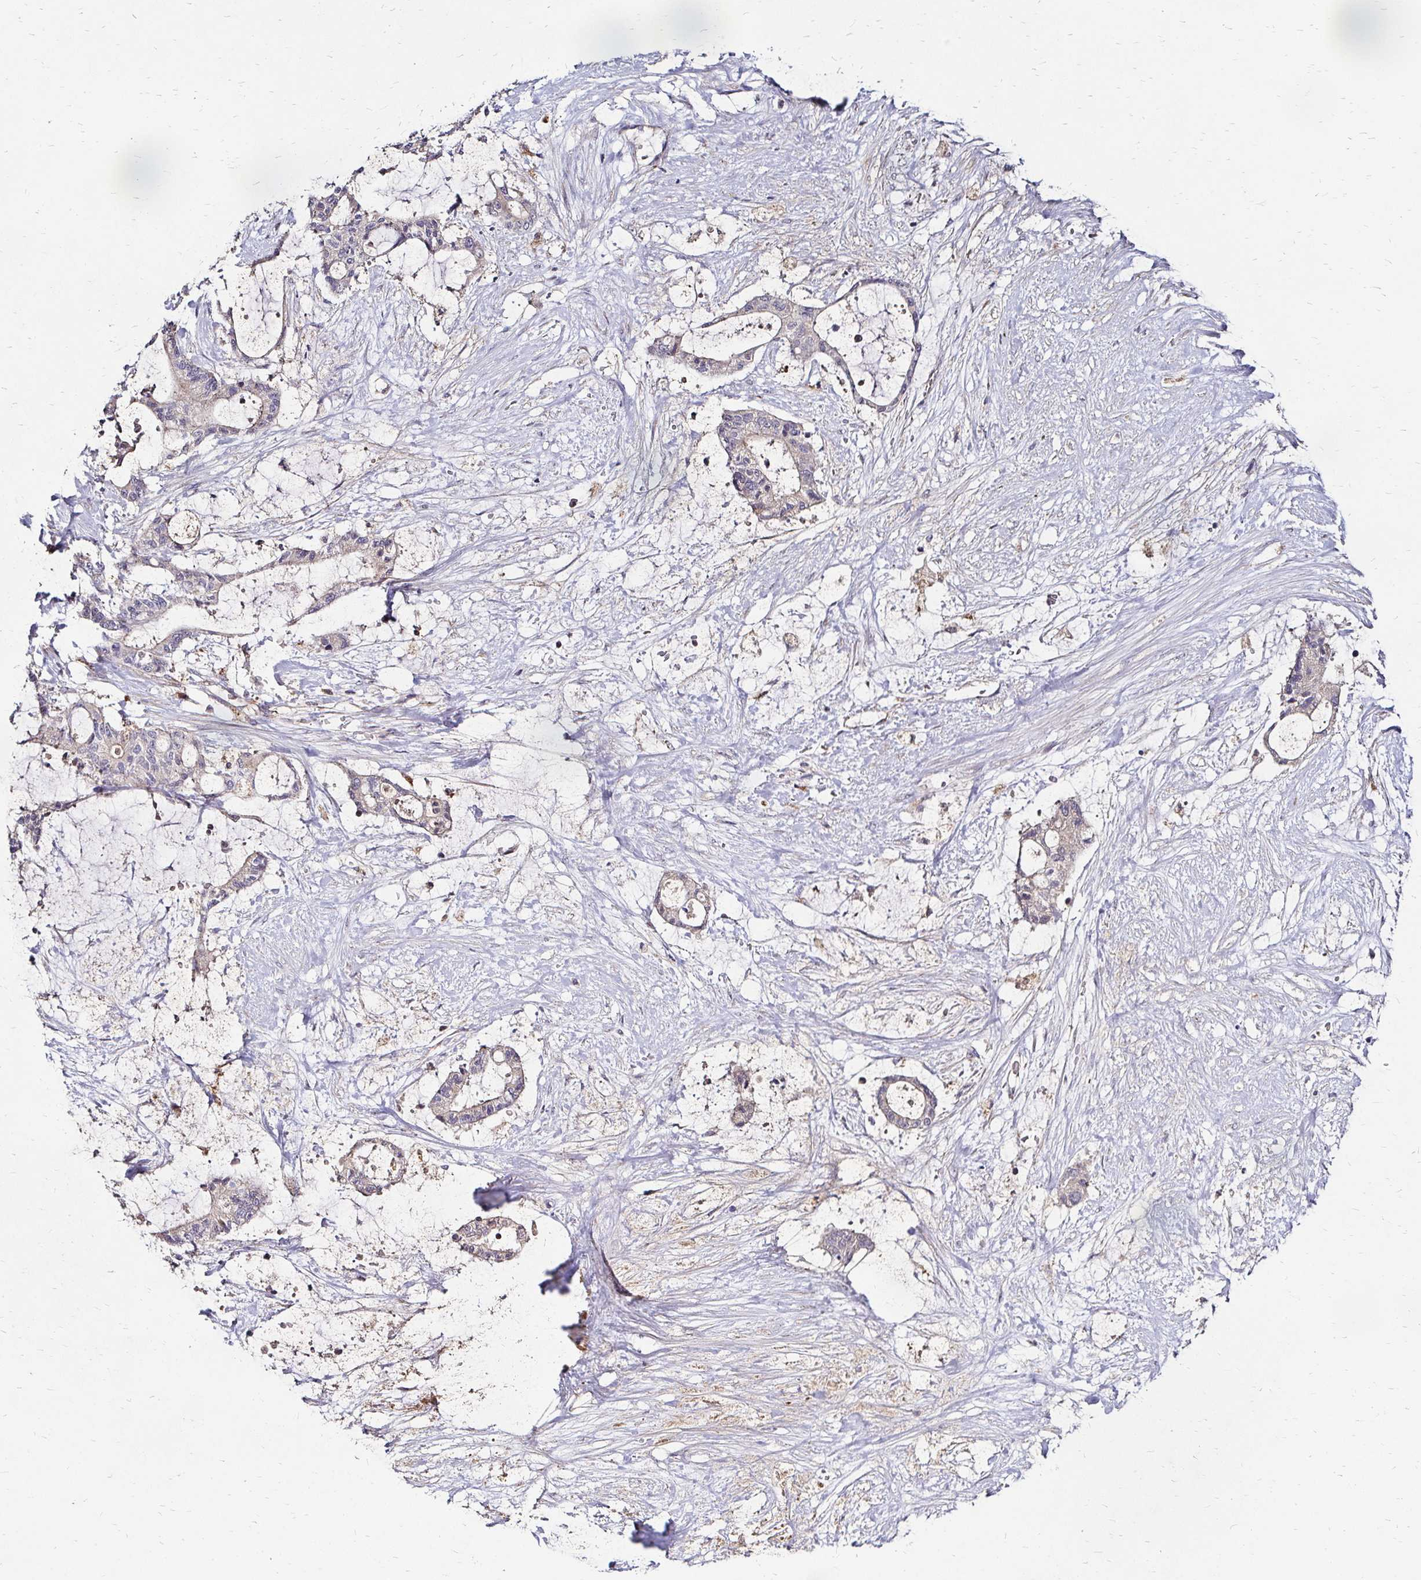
{"staining": {"intensity": "negative", "quantity": "none", "location": "none"}, "tissue": "liver cancer", "cell_type": "Tumor cells", "image_type": "cancer", "snomed": [{"axis": "morphology", "description": "Normal tissue, NOS"}, {"axis": "morphology", "description": "Cholangiocarcinoma"}, {"axis": "topography", "description": "Liver"}, {"axis": "topography", "description": "Peripheral nerve tissue"}], "caption": "This is an immunohistochemistry micrograph of cholangiocarcinoma (liver). There is no expression in tumor cells.", "gene": "IDUA", "patient": {"sex": "female", "age": 73}}